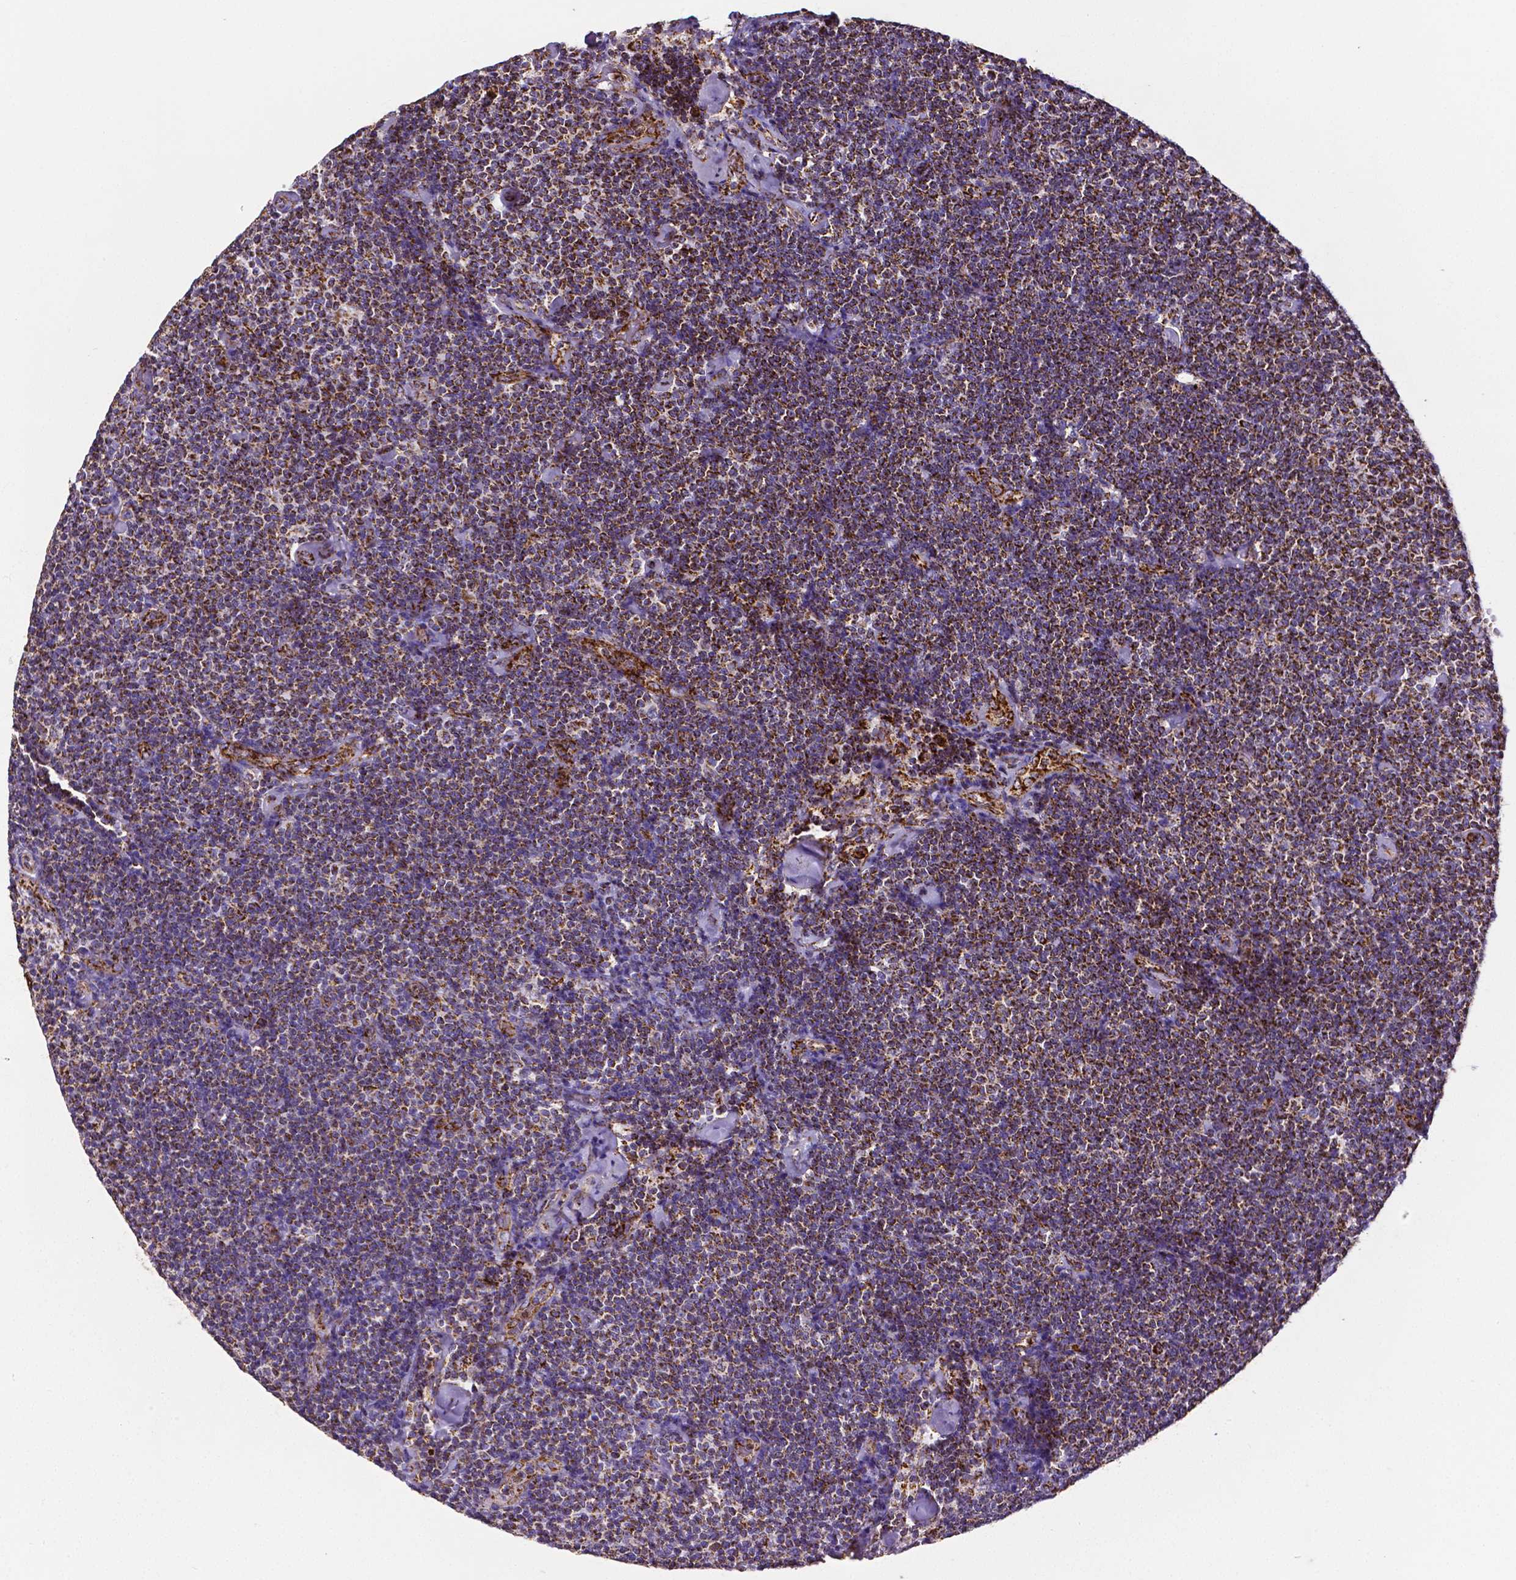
{"staining": {"intensity": "strong", "quantity": ">75%", "location": "cytoplasmic/membranous"}, "tissue": "lymphoma", "cell_type": "Tumor cells", "image_type": "cancer", "snomed": [{"axis": "morphology", "description": "Malignant lymphoma, non-Hodgkin's type, Low grade"}, {"axis": "topography", "description": "Lymph node"}], "caption": "An image of human lymphoma stained for a protein shows strong cytoplasmic/membranous brown staining in tumor cells. (DAB = brown stain, brightfield microscopy at high magnification).", "gene": "MACC1", "patient": {"sex": "male", "age": 81}}